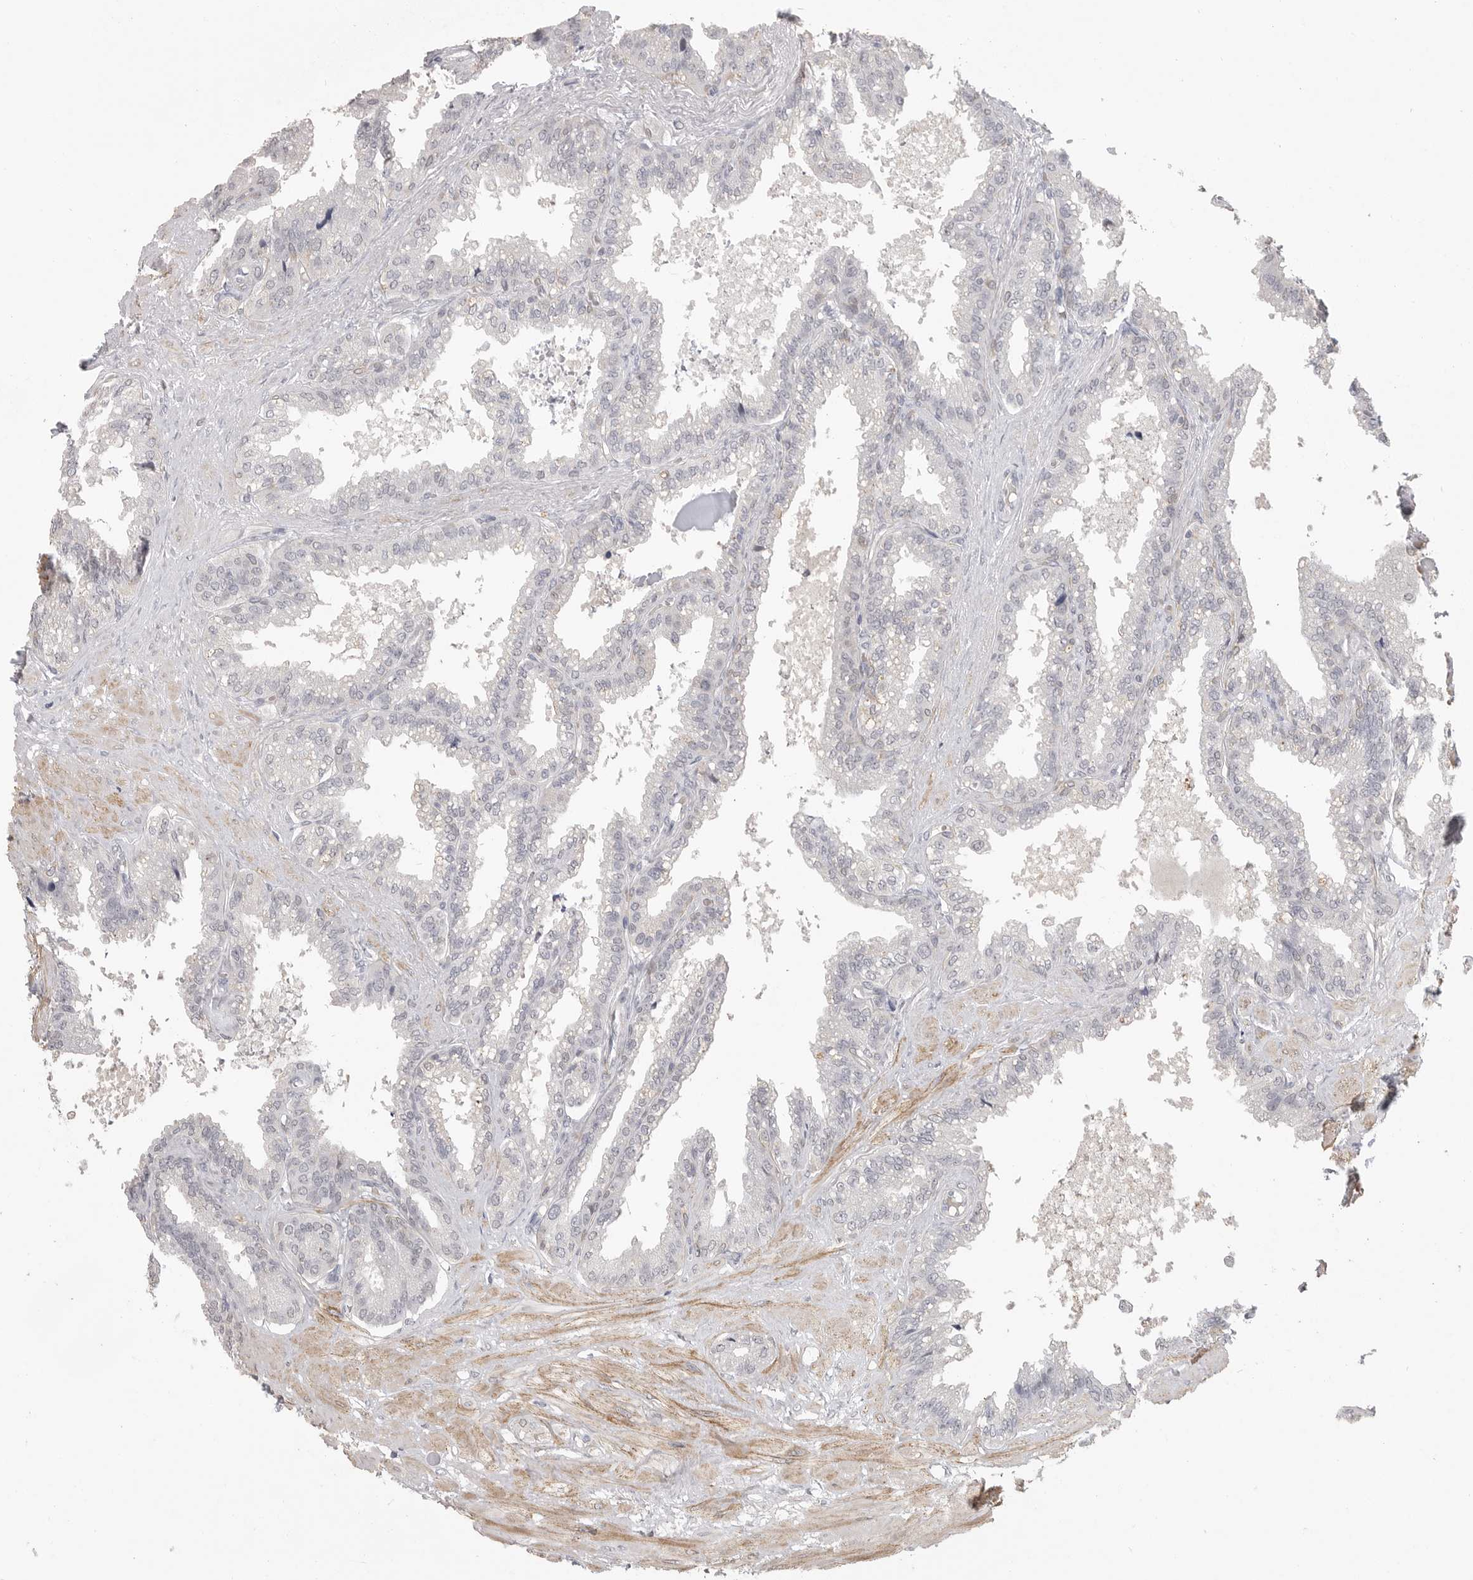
{"staining": {"intensity": "negative", "quantity": "none", "location": "none"}, "tissue": "seminal vesicle", "cell_type": "Glandular cells", "image_type": "normal", "snomed": [{"axis": "morphology", "description": "Normal tissue, NOS"}, {"axis": "topography", "description": "Seminal veicle"}], "caption": "Immunohistochemistry histopathology image of normal seminal vesicle: human seminal vesicle stained with DAB (3,3'-diaminobenzidine) shows no significant protein positivity in glandular cells.", "gene": "PLEKHF1", "patient": {"sex": "male", "age": 46}}